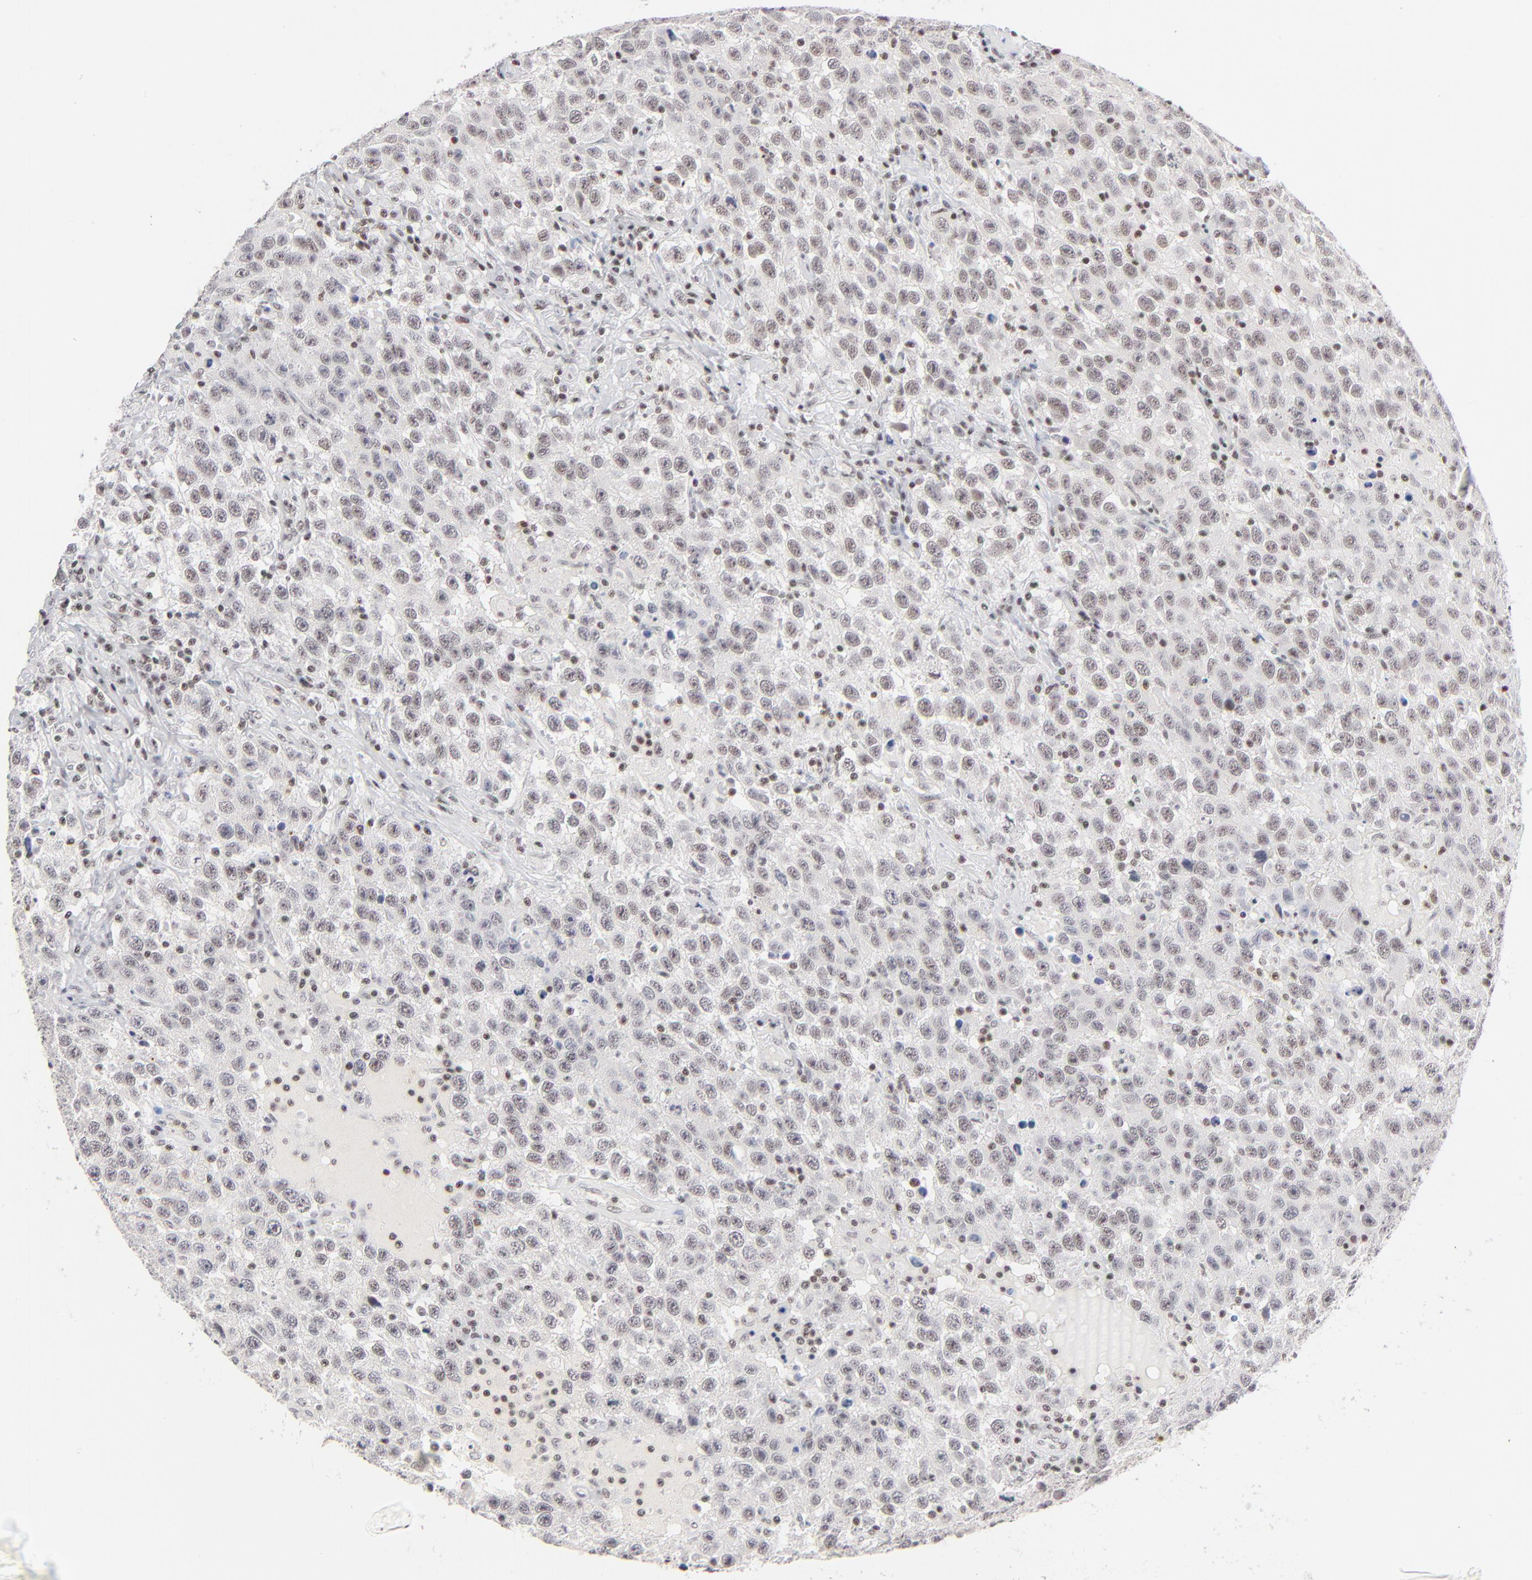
{"staining": {"intensity": "weak", "quantity": "25%-75%", "location": "nuclear"}, "tissue": "testis cancer", "cell_type": "Tumor cells", "image_type": "cancer", "snomed": [{"axis": "morphology", "description": "Seminoma, NOS"}, {"axis": "topography", "description": "Testis"}], "caption": "Seminoma (testis) stained with IHC displays weak nuclear staining in approximately 25%-75% of tumor cells.", "gene": "ZNF143", "patient": {"sex": "male", "age": 41}}